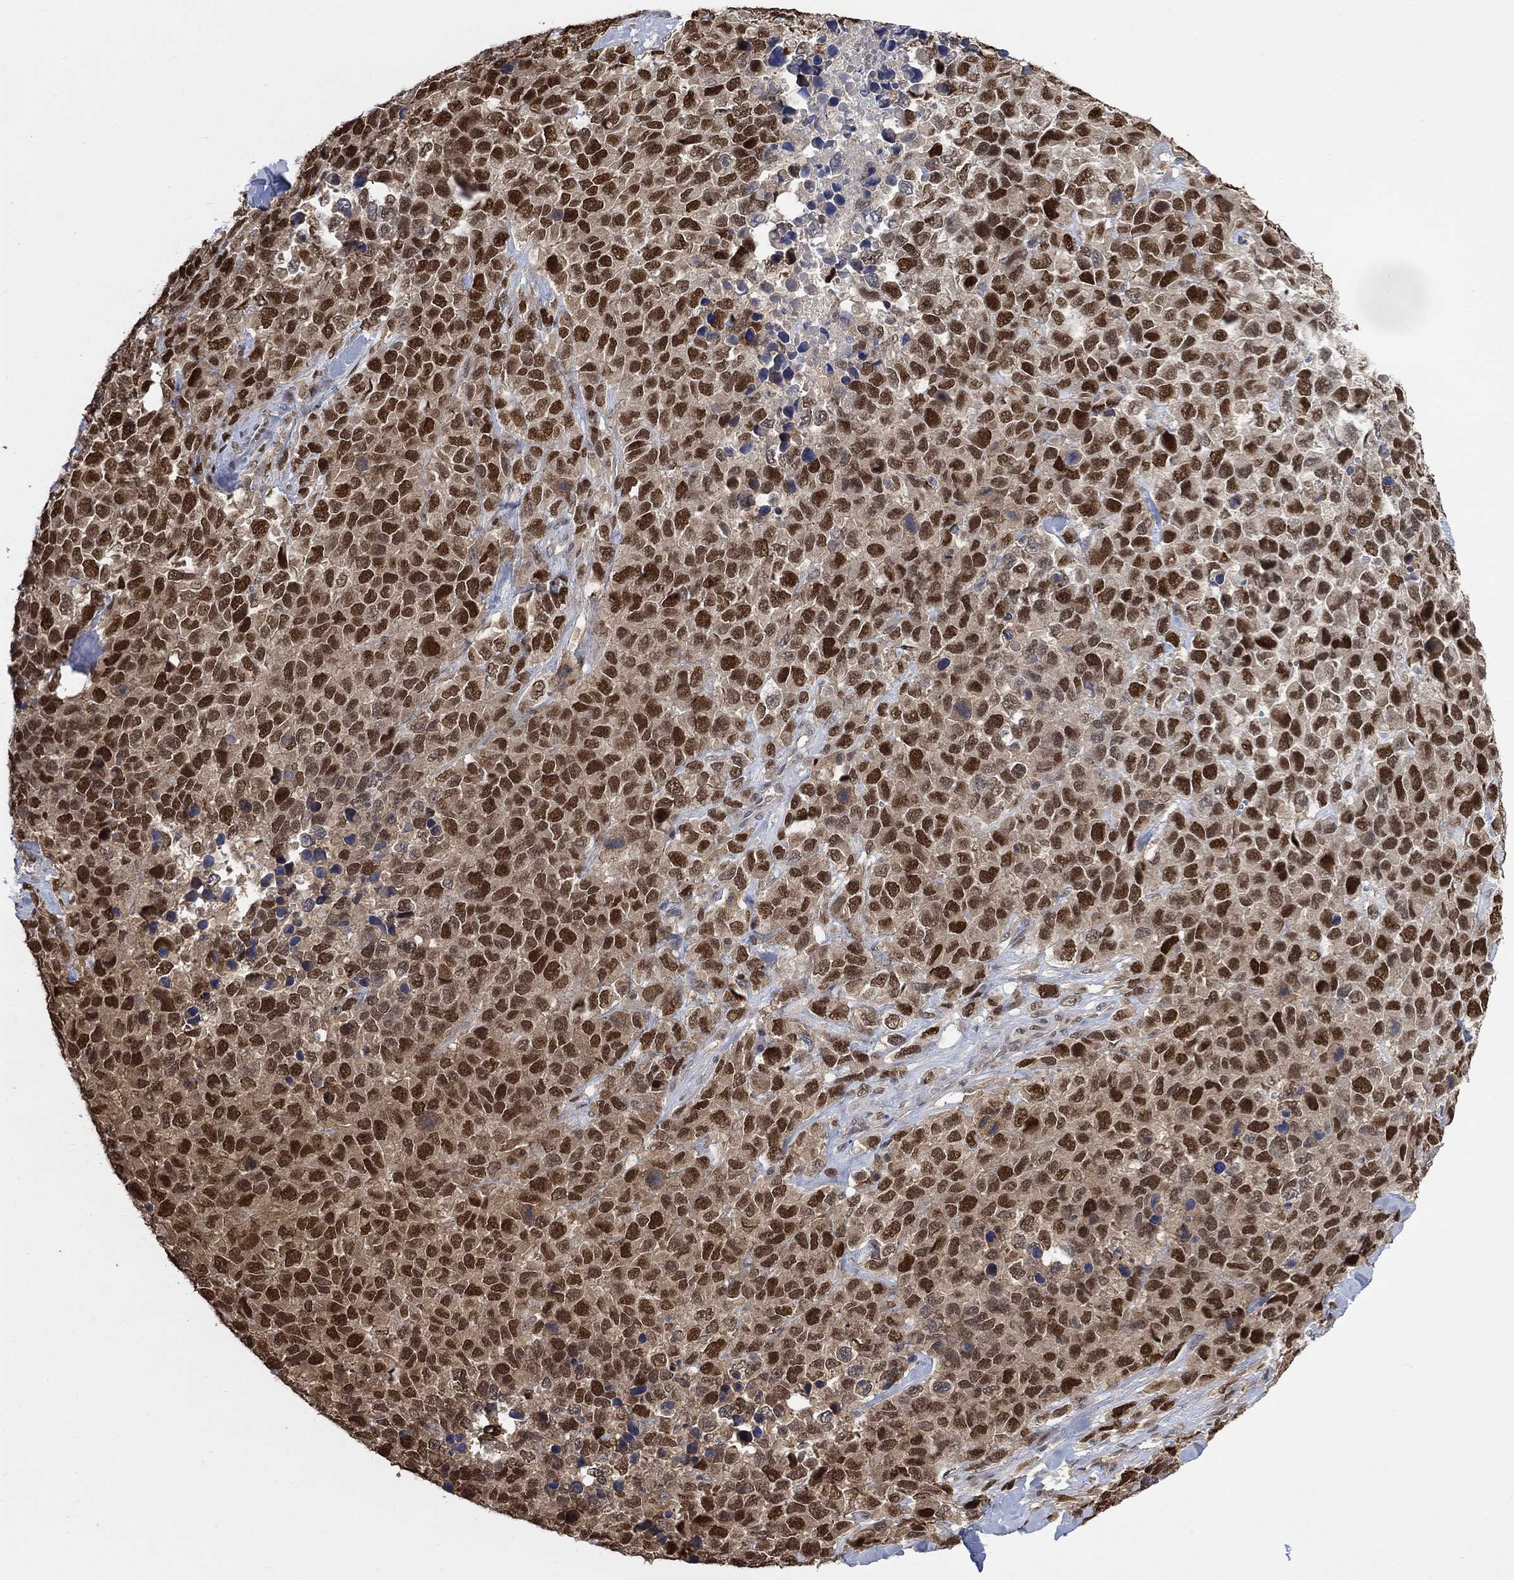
{"staining": {"intensity": "strong", "quantity": ">75%", "location": "nuclear"}, "tissue": "melanoma", "cell_type": "Tumor cells", "image_type": "cancer", "snomed": [{"axis": "morphology", "description": "Malignant melanoma, Metastatic site"}, {"axis": "topography", "description": "Skin"}], "caption": "The image displays staining of malignant melanoma (metastatic site), revealing strong nuclear protein positivity (brown color) within tumor cells. Nuclei are stained in blue.", "gene": "RAD54L2", "patient": {"sex": "male", "age": 84}}